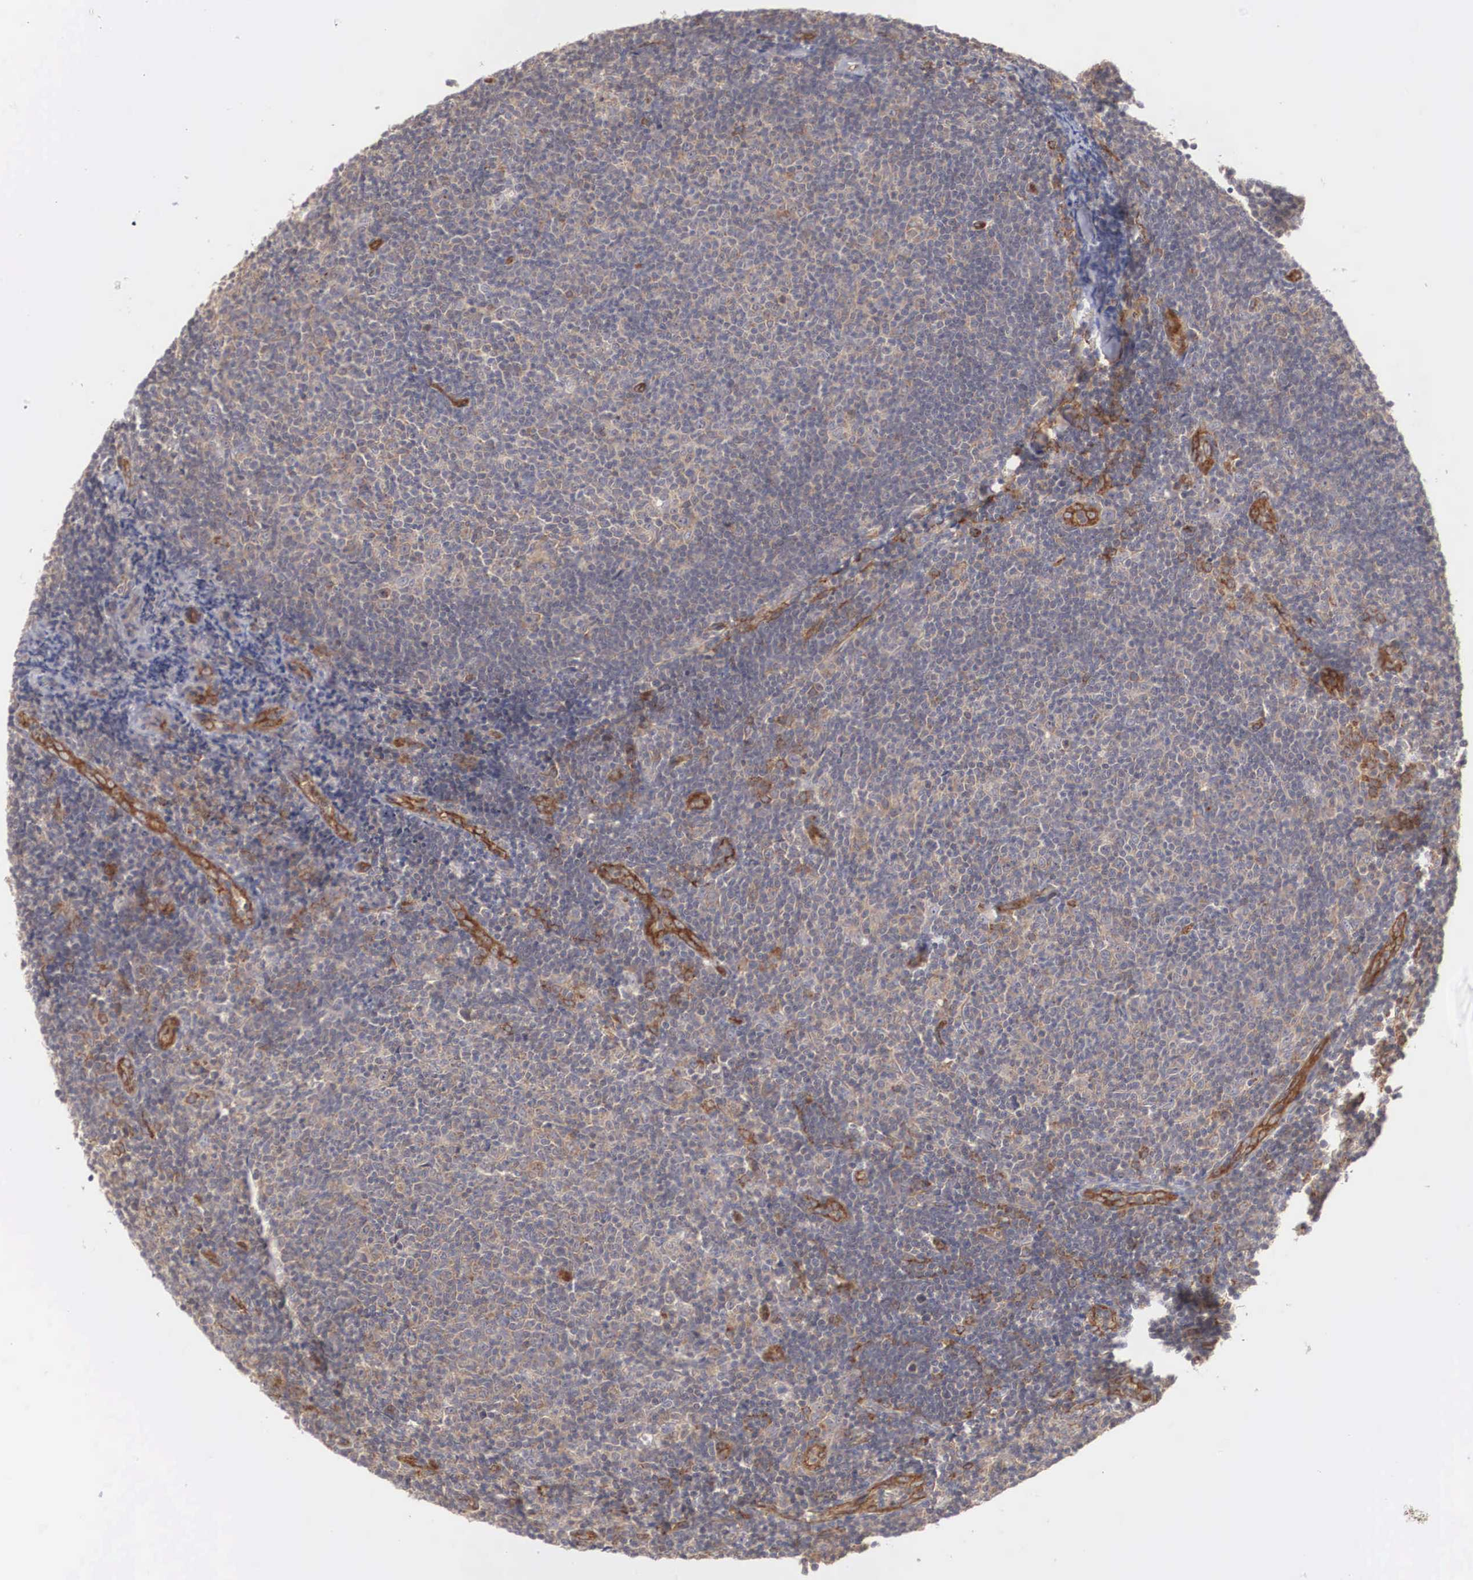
{"staining": {"intensity": "weak", "quantity": "25%-75%", "location": "cytoplasmic/membranous"}, "tissue": "lymphoma", "cell_type": "Tumor cells", "image_type": "cancer", "snomed": [{"axis": "morphology", "description": "Malignant lymphoma, non-Hodgkin's type, Low grade"}, {"axis": "topography", "description": "Lymph node"}], "caption": "Protein expression analysis of human lymphoma reveals weak cytoplasmic/membranous staining in about 25%-75% of tumor cells.", "gene": "ARMCX4", "patient": {"sex": "male", "age": 49}}